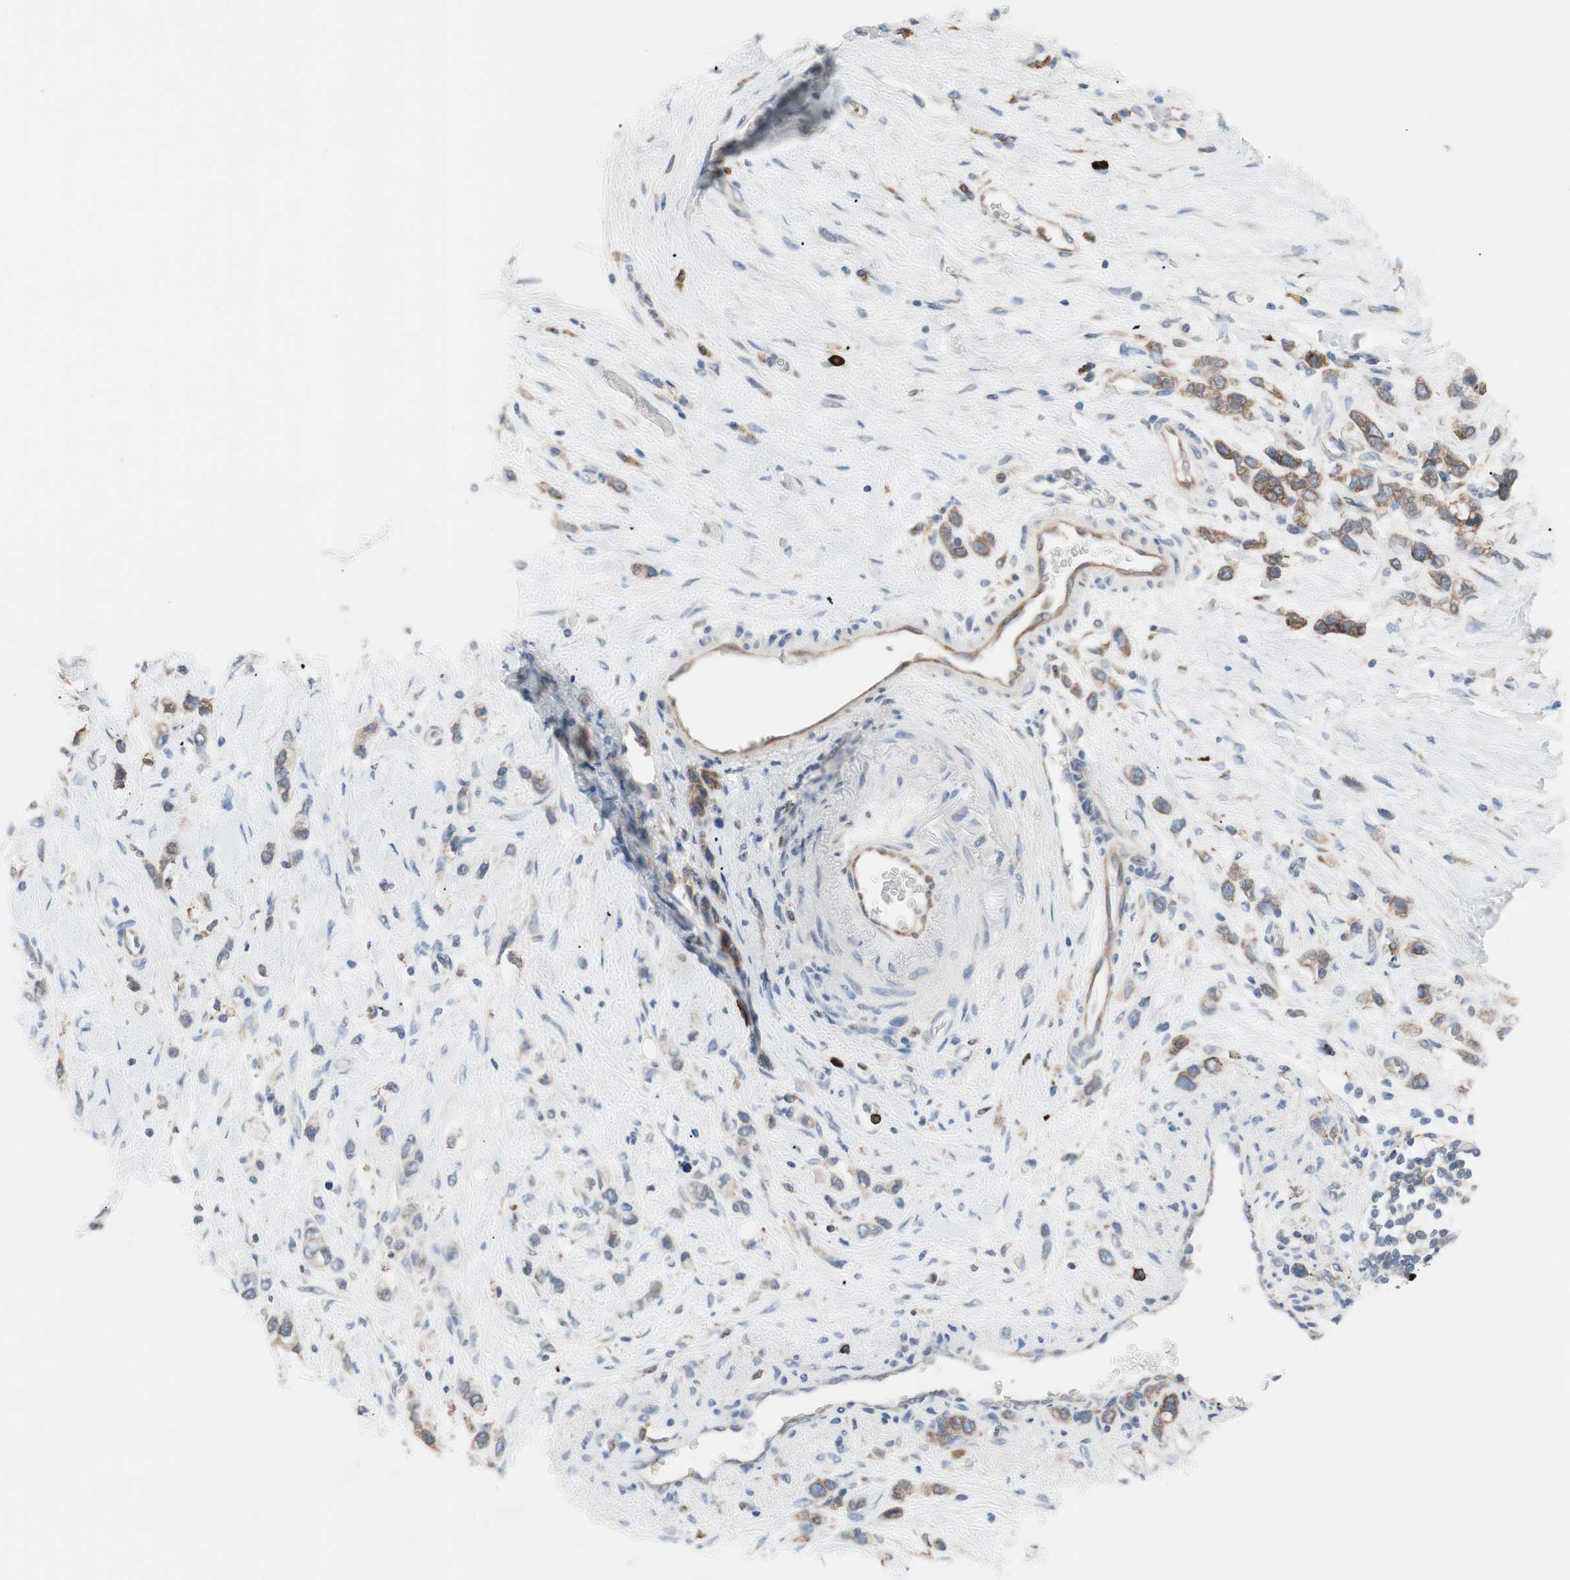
{"staining": {"intensity": "moderate", "quantity": "25%-75%", "location": "cytoplasmic/membranous"}, "tissue": "stomach cancer", "cell_type": "Tumor cells", "image_type": "cancer", "snomed": [{"axis": "morphology", "description": "Normal tissue, NOS"}, {"axis": "morphology", "description": "Adenocarcinoma, NOS"}, {"axis": "morphology", "description": "Adenocarcinoma, High grade"}, {"axis": "topography", "description": "Stomach, upper"}, {"axis": "topography", "description": "Stomach"}], "caption": "Moderate cytoplasmic/membranous expression for a protein is identified in approximately 25%-75% of tumor cells of stomach cancer (adenocarcinoma) using IHC.", "gene": "SLC27A4", "patient": {"sex": "female", "age": 65}}